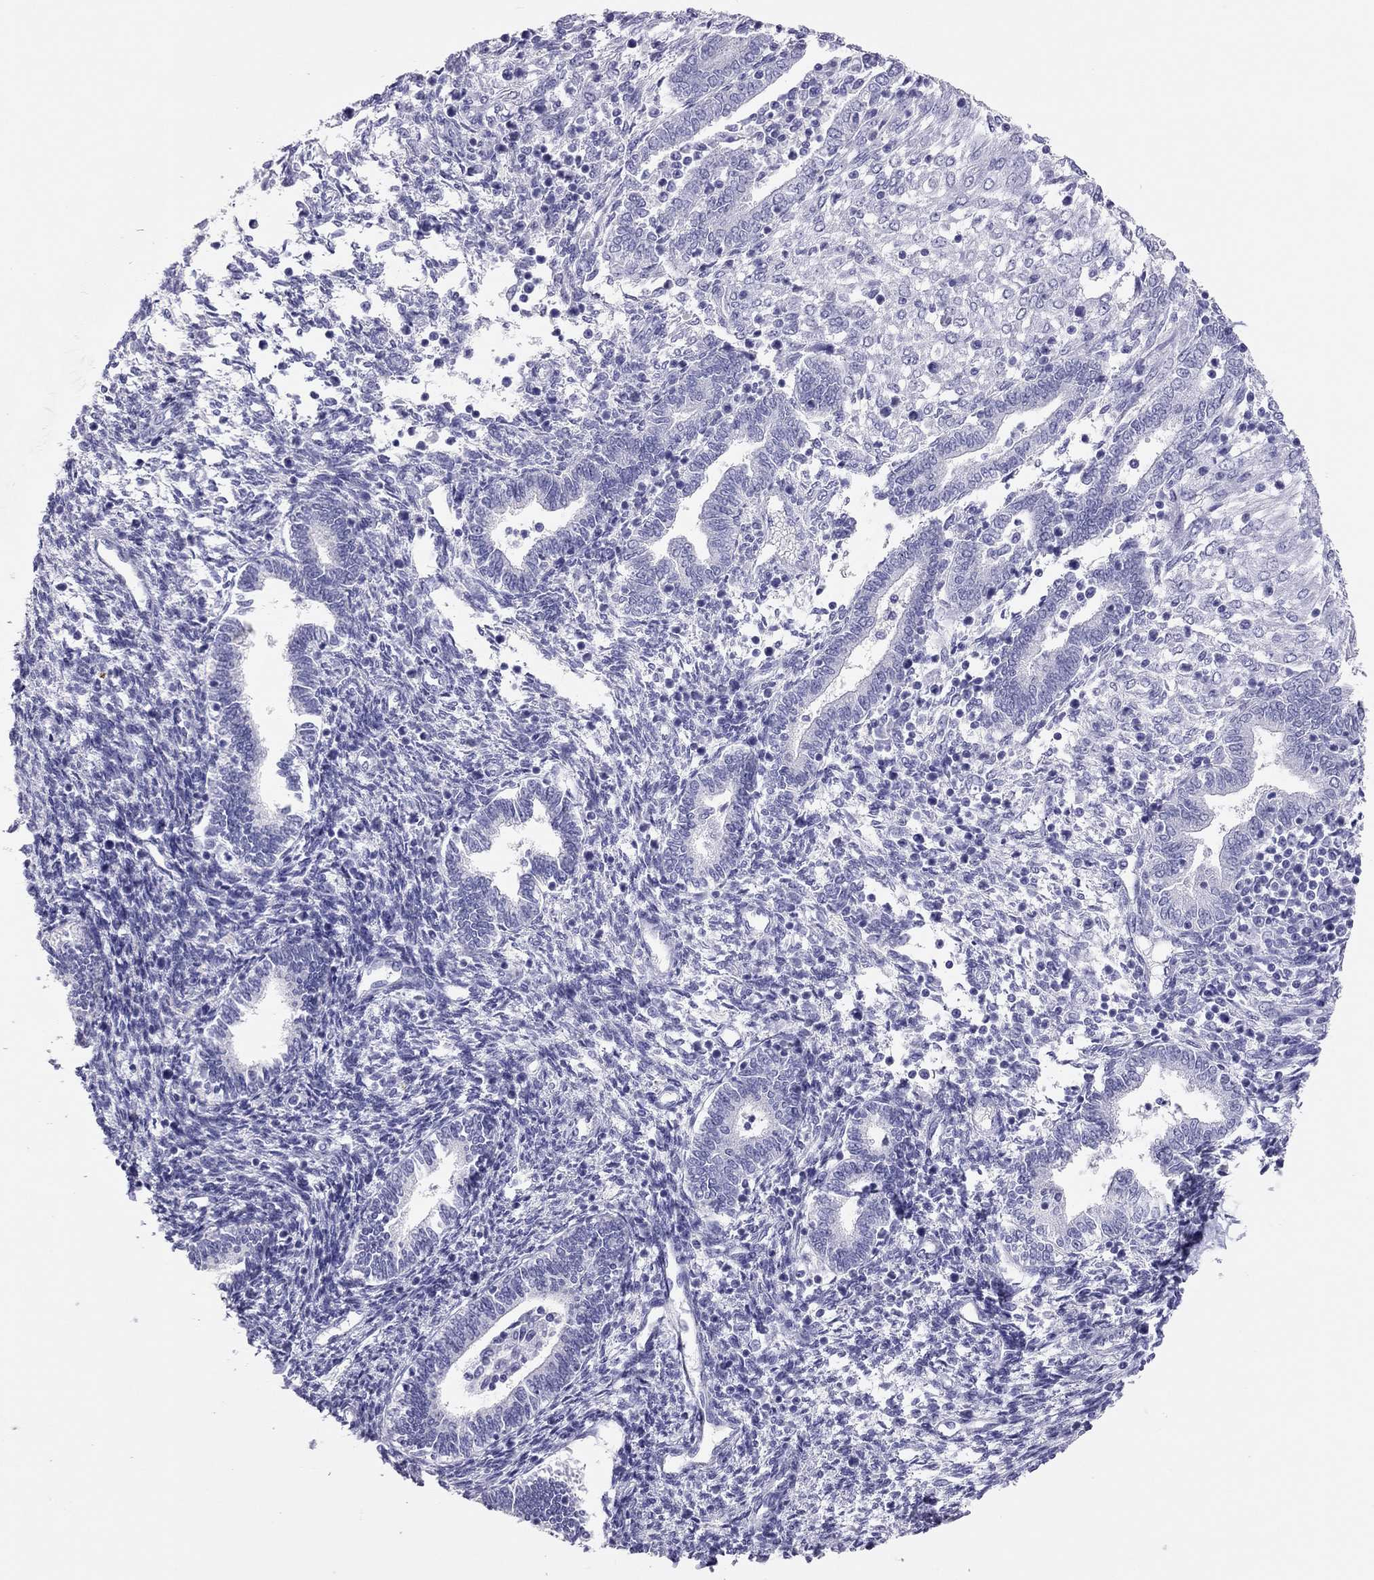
{"staining": {"intensity": "negative", "quantity": "none", "location": "none"}, "tissue": "endometrium", "cell_type": "Cells in endometrial stroma", "image_type": "normal", "snomed": [{"axis": "morphology", "description": "Normal tissue, NOS"}, {"axis": "topography", "description": "Endometrium"}], "caption": "Cells in endometrial stroma show no significant expression in unremarkable endometrium. (Stains: DAB IHC with hematoxylin counter stain, Microscopy: brightfield microscopy at high magnification).", "gene": "TSHB", "patient": {"sex": "female", "age": 42}}